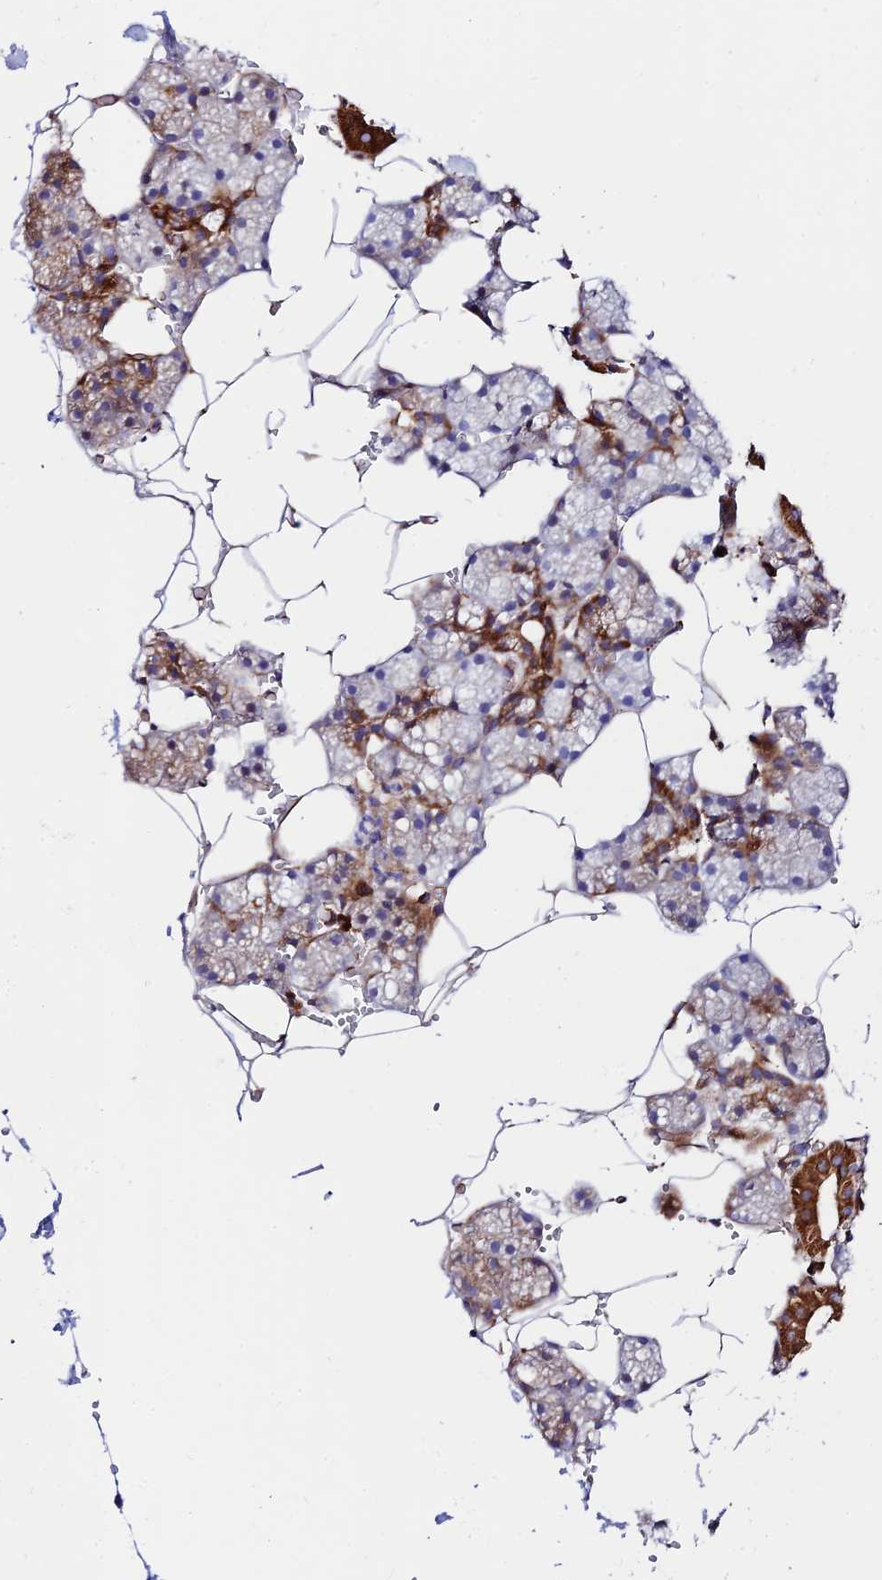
{"staining": {"intensity": "moderate", "quantity": "<25%", "location": "cytoplasmic/membranous"}, "tissue": "salivary gland", "cell_type": "Glandular cells", "image_type": "normal", "snomed": [{"axis": "morphology", "description": "Normal tissue, NOS"}, {"axis": "topography", "description": "Salivary gland"}], "caption": "Immunohistochemistry photomicrograph of benign salivary gland: human salivary gland stained using immunohistochemistry (IHC) demonstrates low levels of moderate protein expression localized specifically in the cytoplasmic/membranous of glandular cells, appearing as a cytoplasmic/membranous brown color.", "gene": "VPS13C", "patient": {"sex": "male", "age": 62}}